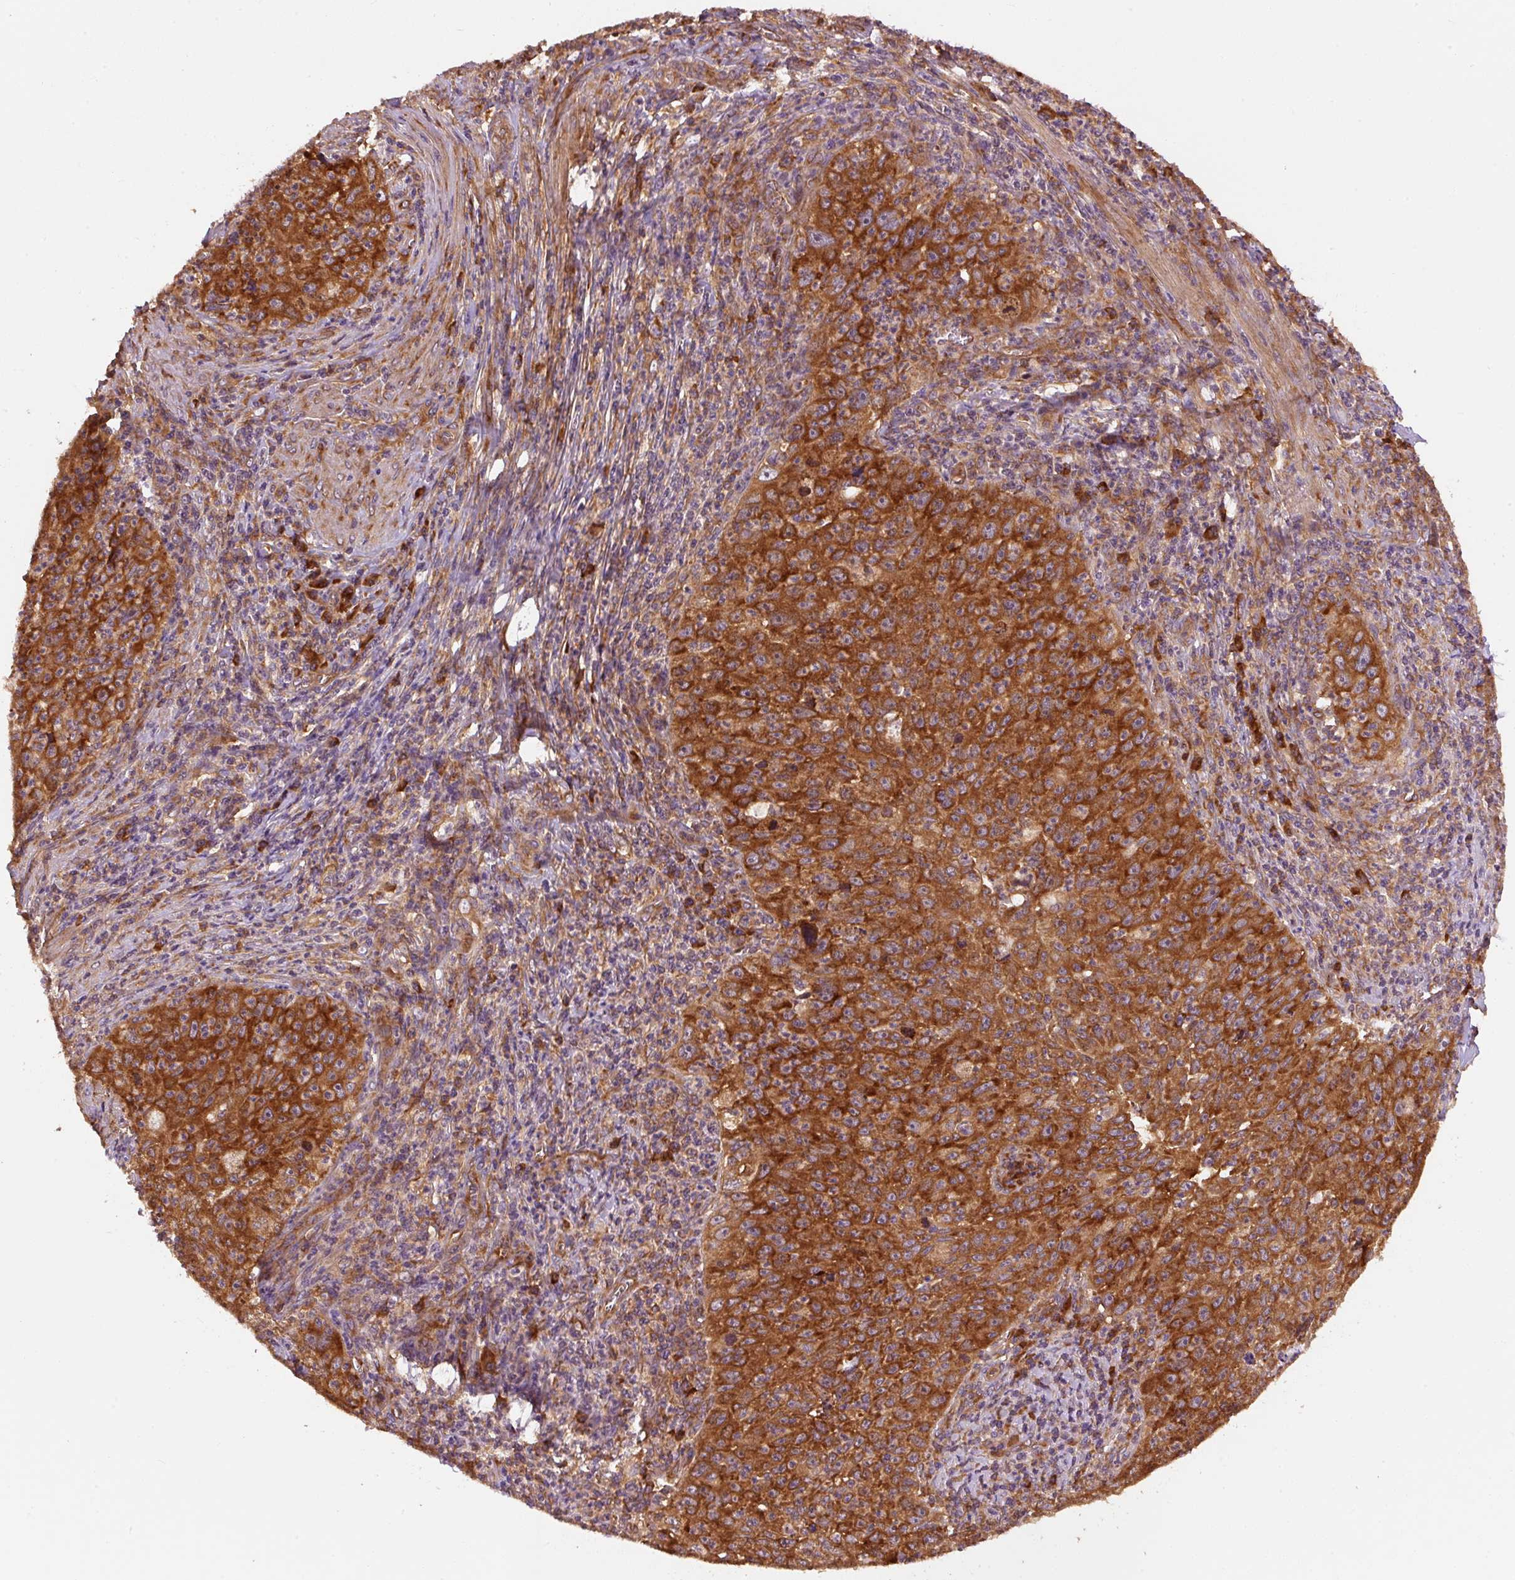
{"staining": {"intensity": "strong", "quantity": ">75%", "location": "cytoplasmic/membranous"}, "tissue": "cervical cancer", "cell_type": "Tumor cells", "image_type": "cancer", "snomed": [{"axis": "morphology", "description": "Squamous cell carcinoma, NOS"}, {"axis": "topography", "description": "Cervix"}], "caption": "Immunohistochemistry (IHC) staining of cervical squamous cell carcinoma, which exhibits high levels of strong cytoplasmic/membranous staining in about >75% of tumor cells indicating strong cytoplasmic/membranous protein positivity. The staining was performed using DAB (brown) for protein detection and nuclei were counterstained in hematoxylin (blue).", "gene": "EIF2S2", "patient": {"sex": "female", "age": 30}}